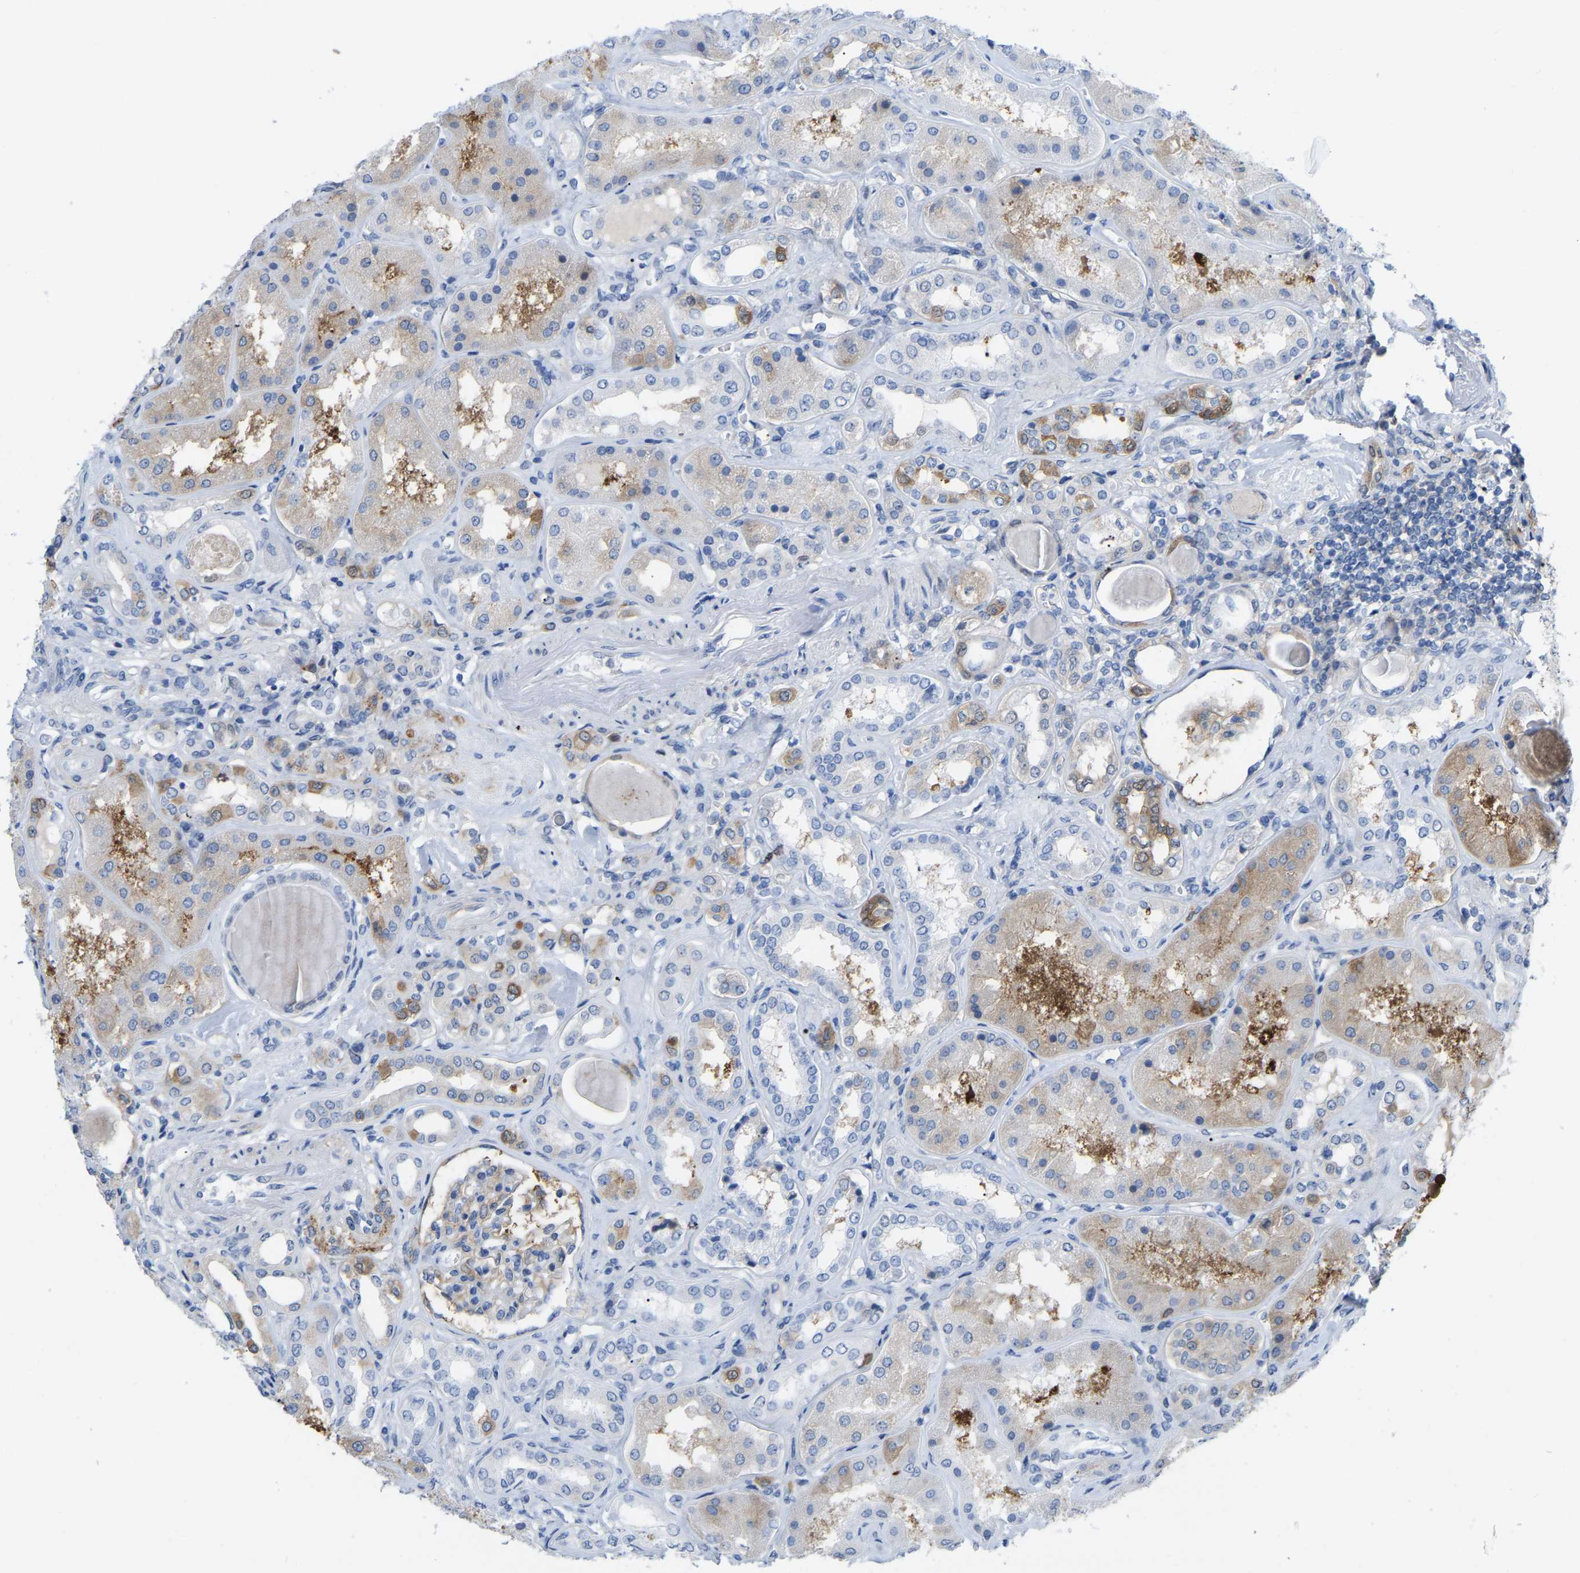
{"staining": {"intensity": "weak", "quantity": "<25%", "location": "cytoplasmic/membranous"}, "tissue": "kidney", "cell_type": "Cells in glomeruli", "image_type": "normal", "snomed": [{"axis": "morphology", "description": "Normal tissue, NOS"}, {"axis": "topography", "description": "Kidney"}], "caption": "The histopathology image shows no significant expression in cells in glomeruli of kidney.", "gene": "ABTB2", "patient": {"sex": "female", "age": 56}}